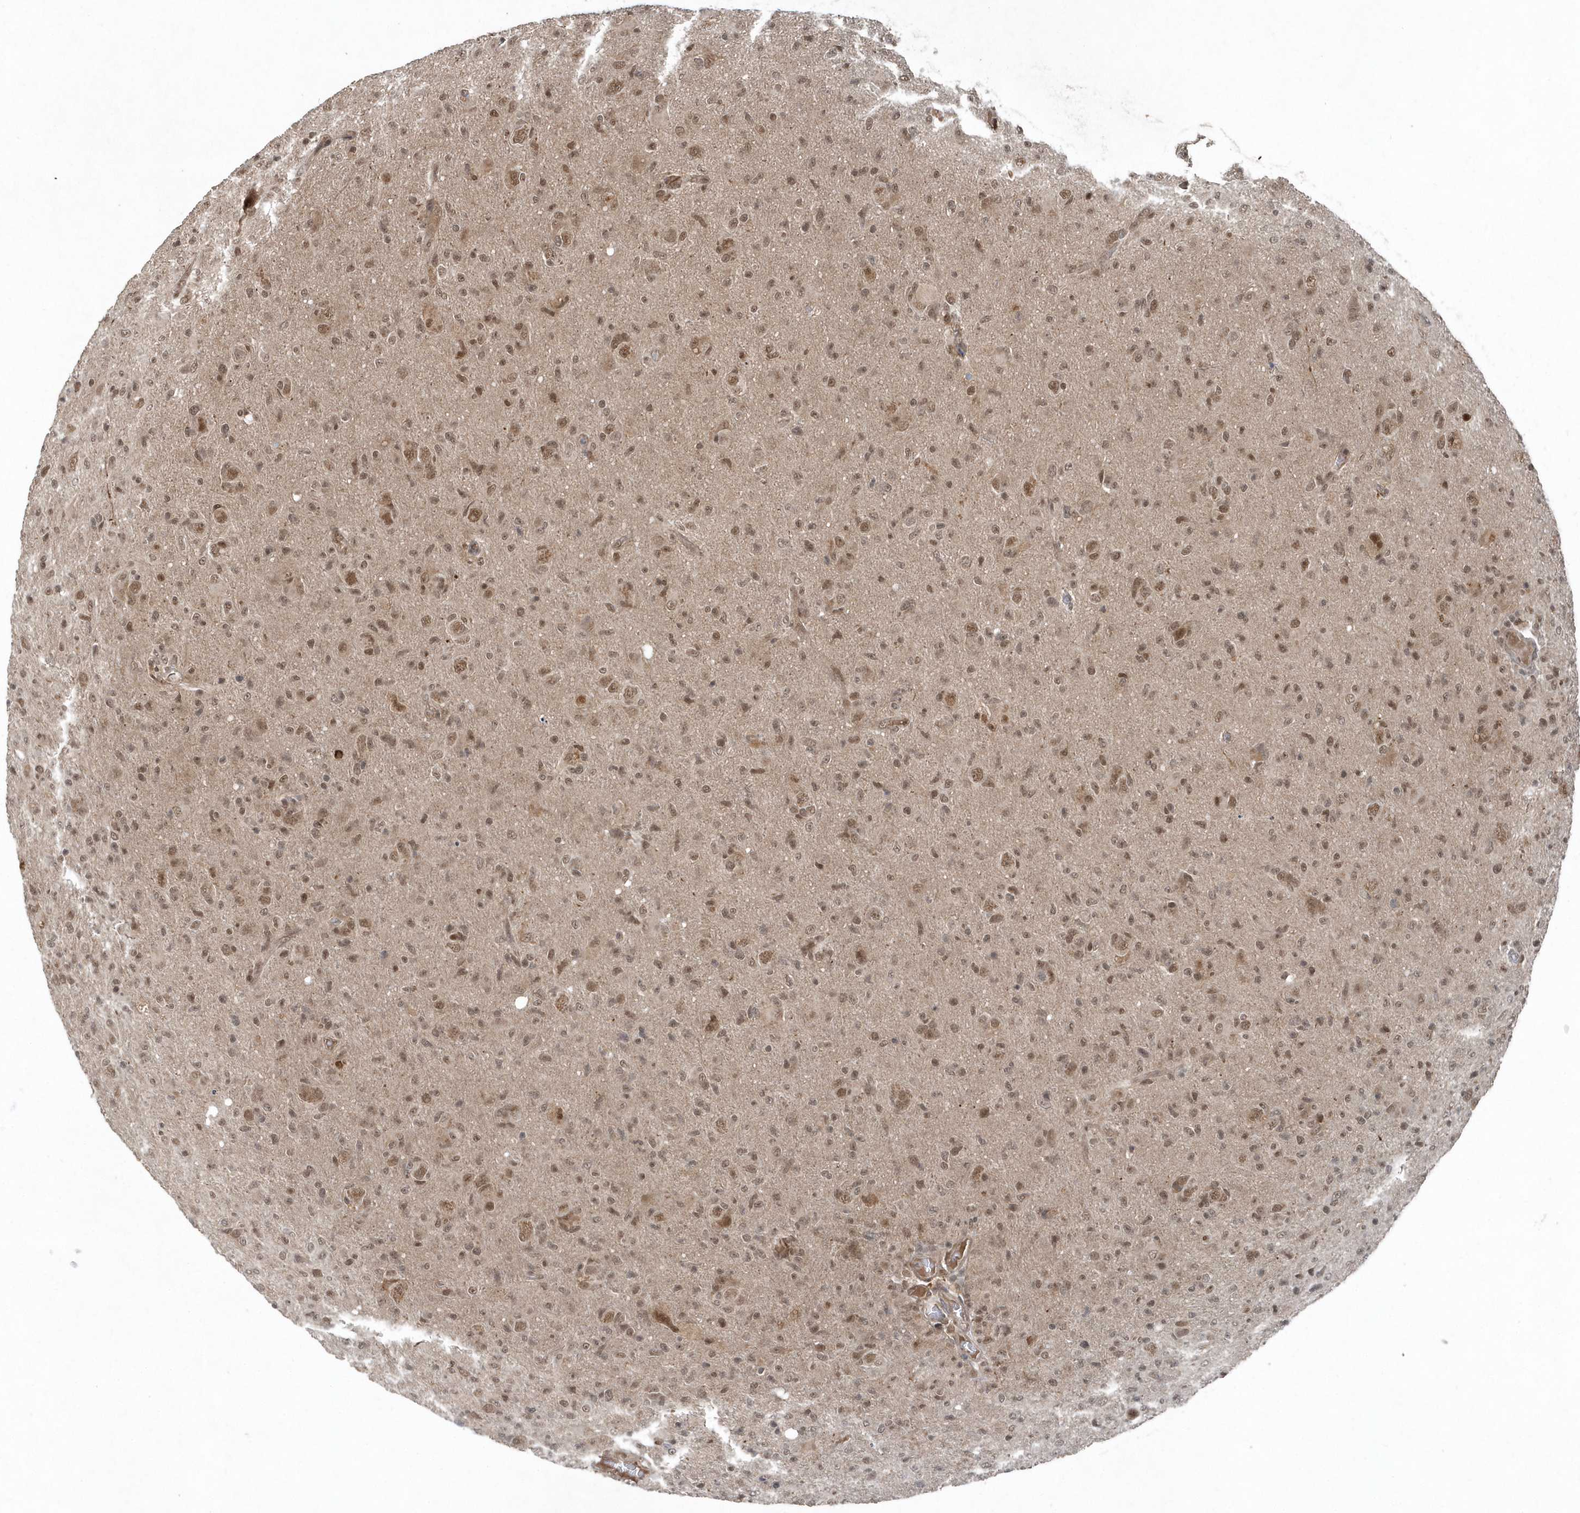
{"staining": {"intensity": "moderate", "quantity": ">75%", "location": "nuclear"}, "tissue": "glioma", "cell_type": "Tumor cells", "image_type": "cancer", "snomed": [{"axis": "morphology", "description": "Glioma, malignant, High grade"}, {"axis": "topography", "description": "Brain"}], "caption": "IHC (DAB (3,3'-diaminobenzidine)) staining of malignant glioma (high-grade) displays moderate nuclear protein positivity in about >75% of tumor cells. (DAB = brown stain, brightfield microscopy at high magnification).", "gene": "QTRT2", "patient": {"sex": "female", "age": 57}}